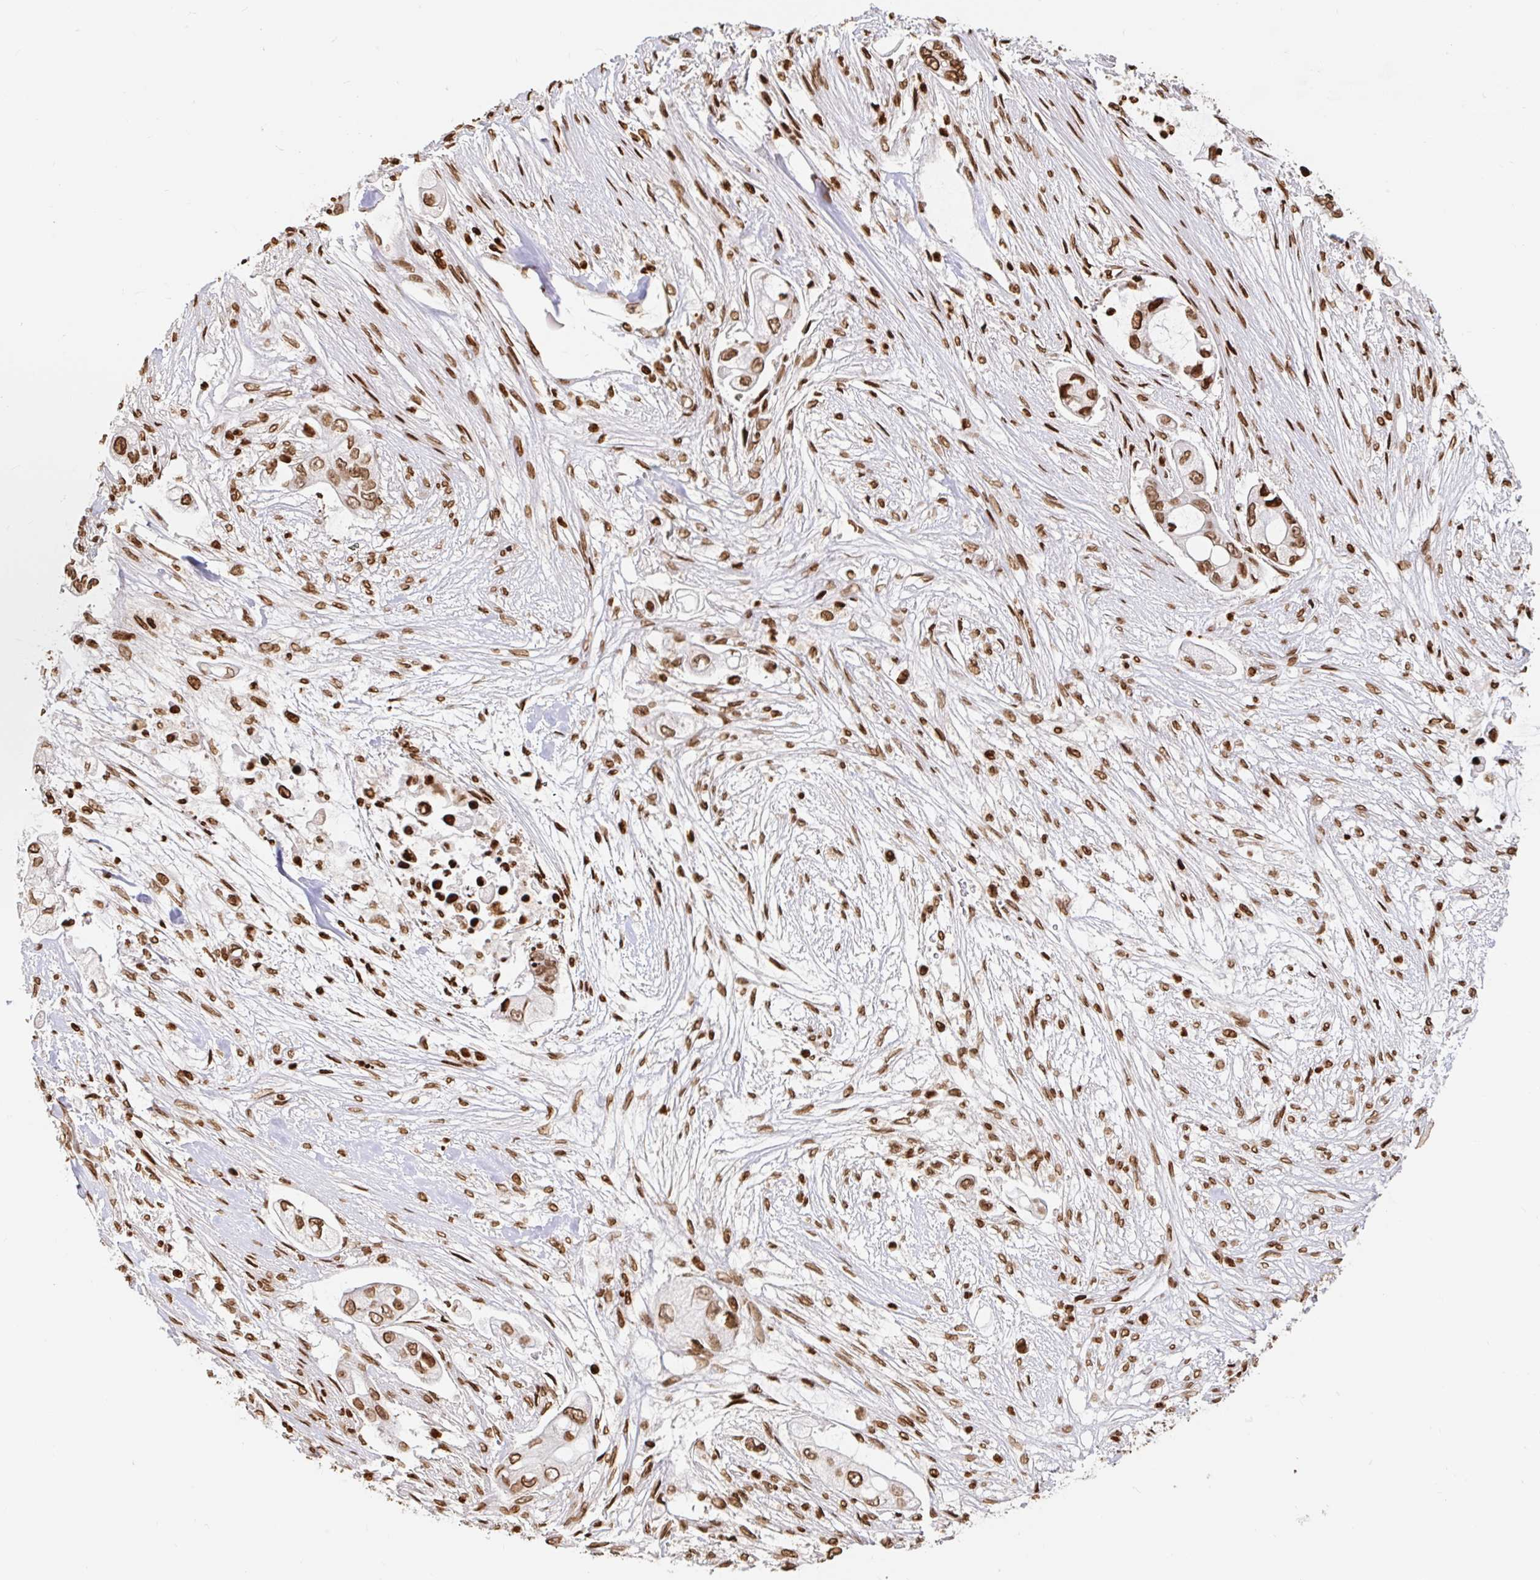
{"staining": {"intensity": "moderate", "quantity": ">75%", "location": "nuclear"}, "tissue": "pancreatic cancer", "cell_type": "Tumor cells", "image_type": "cancer", "snomed": [{"axis": "morphology", "description": "Adenocarcinoma, NOS"}, {"axis": "topography", "description": "Pancreas"}], "caption": "Immunohistochemistry (IHC) histopathology image of pancreatic cancer stained for a protein (brown), which demonstrates medium levels of moderate nuclear staining in approximately >75% of tumor cells.", "gene": "H2BC5", "patient": {"sex": "female", "age": 69}}